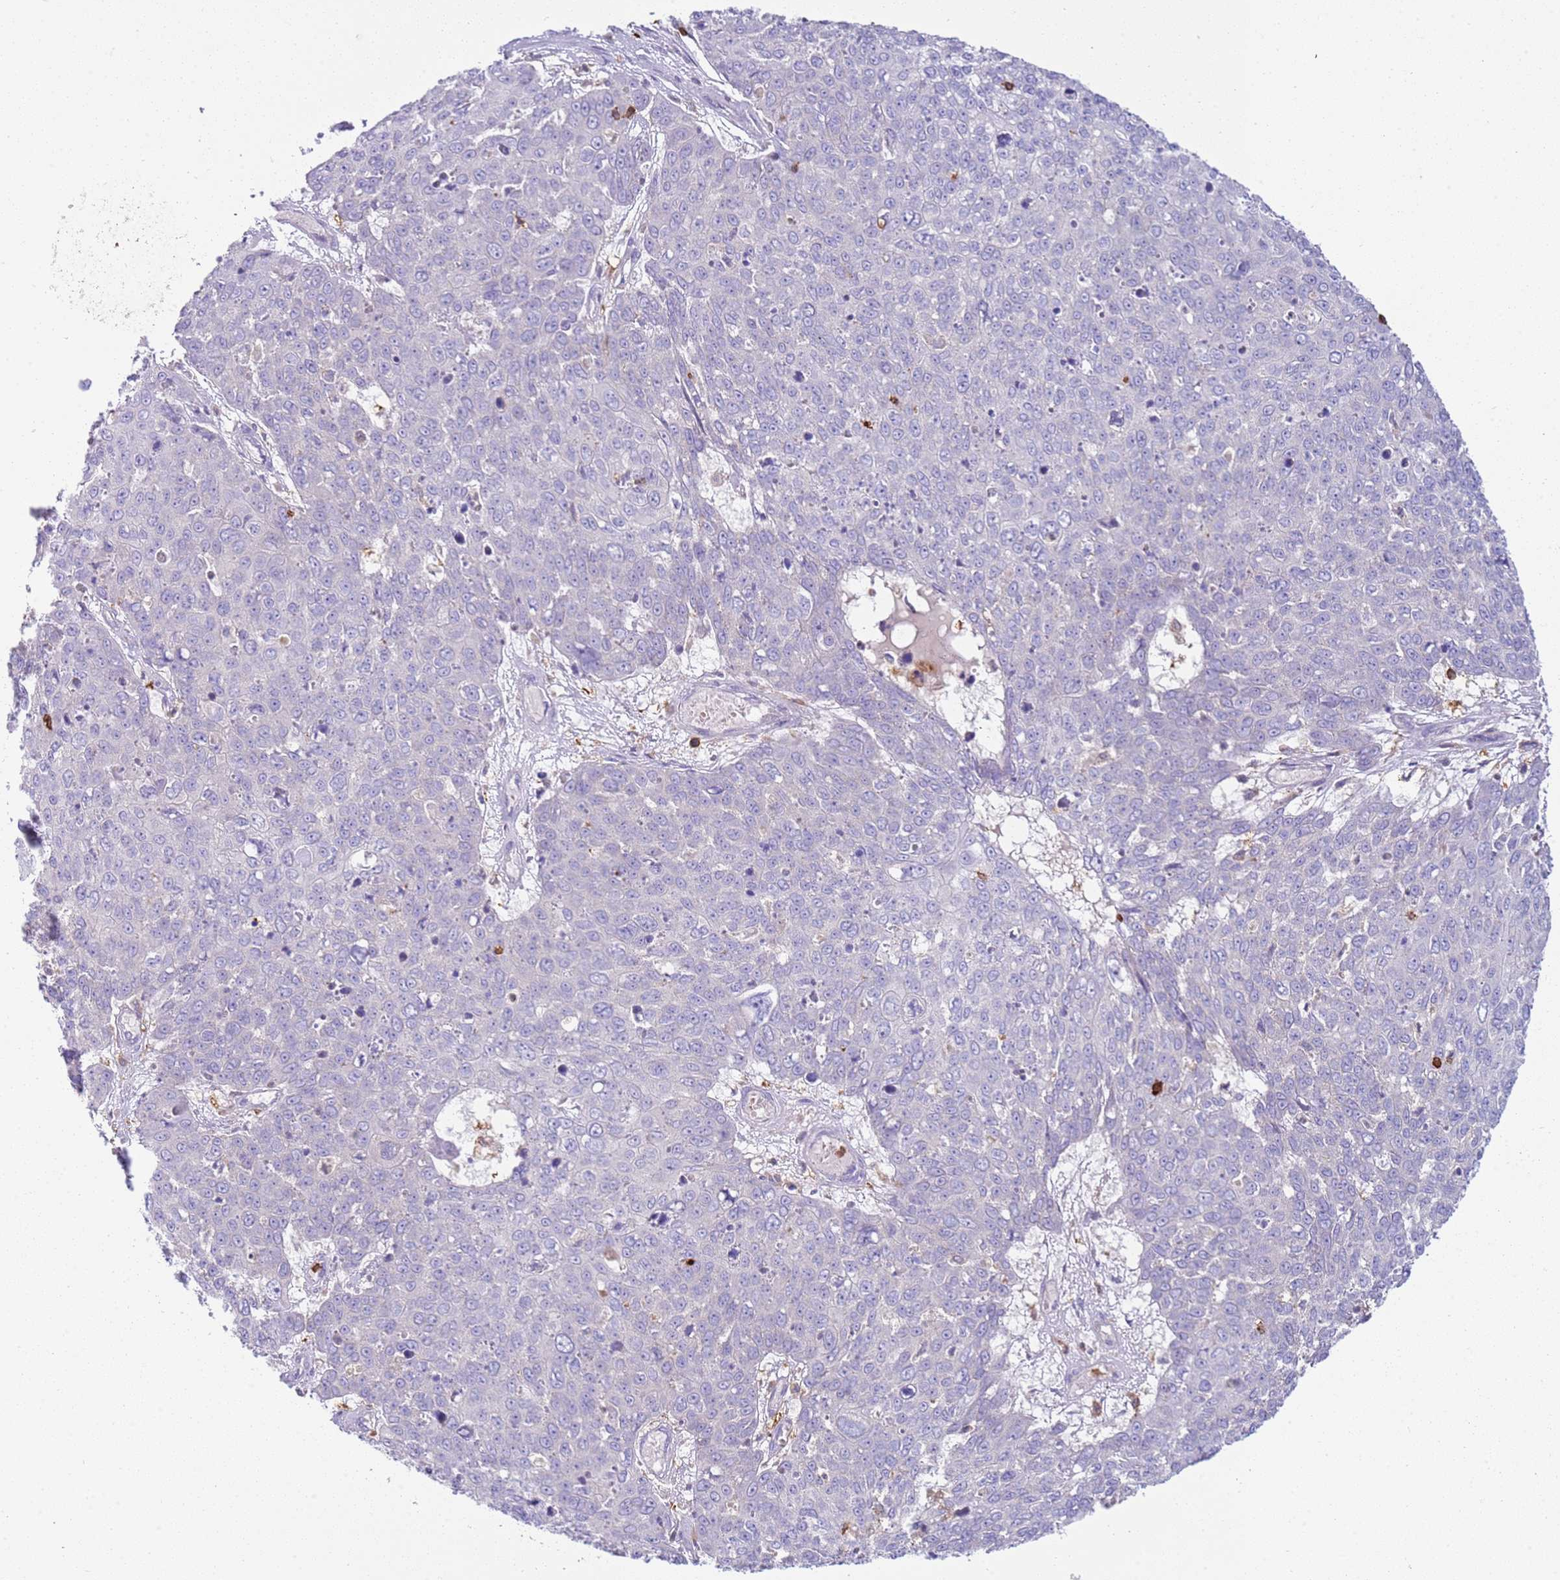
{"staining": {"intensity": "negative", "quantity": "none", "location": "none"}, "tissue": "skin cancer", "cell_type": "Tumor cells", "image_type": "cancer", "snomed": [{"axis": "morphology", "description": "Squamous cell carcinoma, NOS"}, {"axis": "topography", "description": "Skin"}], "caption": "Tumor cells show no significant protein positivity in skin cancer (squamous cell carcinoma). The staining is performed using DAB brown chromogen with nuclei counter-stained in using hematoxylin.", "gene": "TTPAL", "patient": {"sex": "male", "age": 71}}